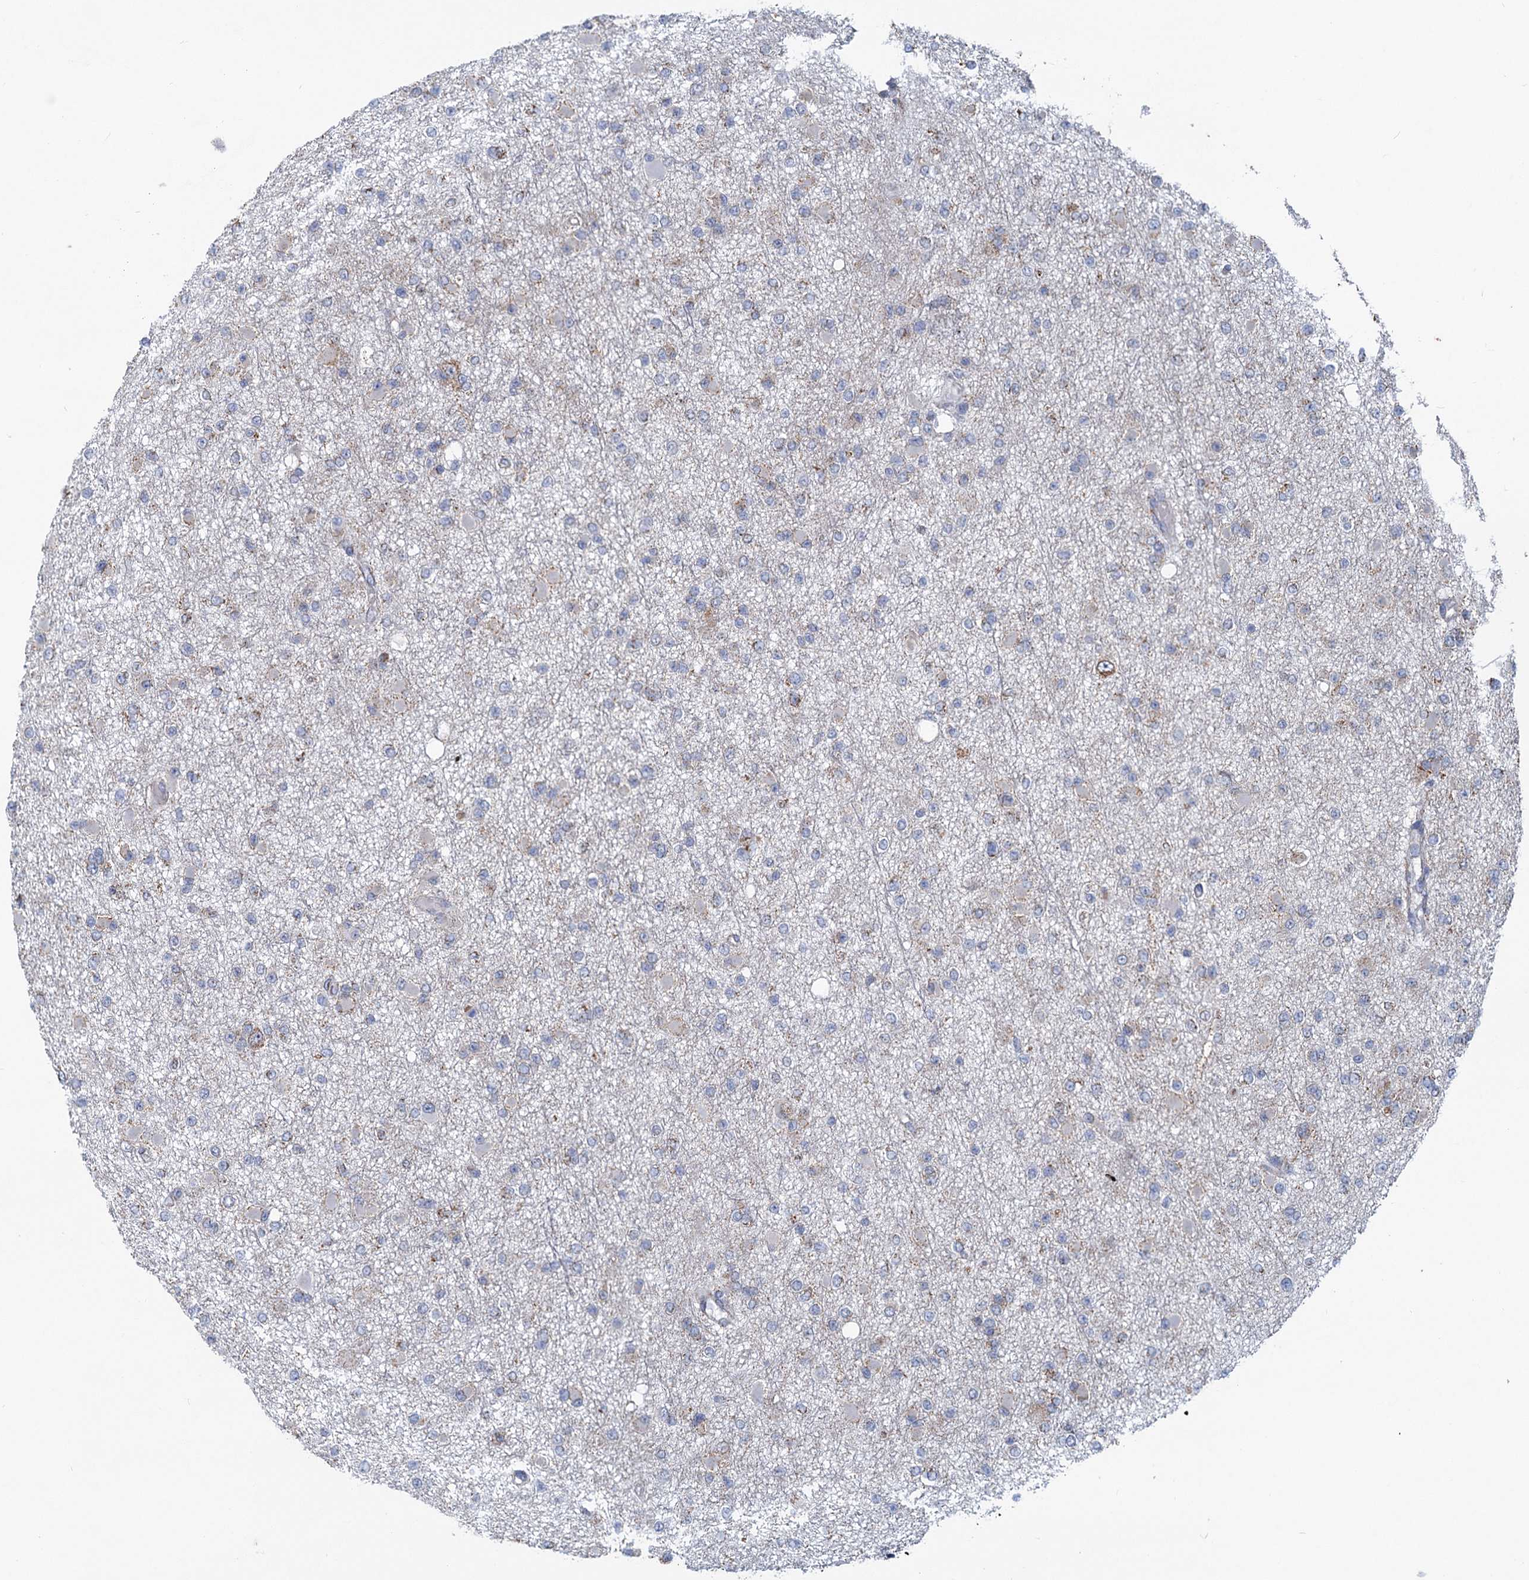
{"staining": {"intensity": "negative", "quantity": "none", "location": "none"}, "tissue": "glioma", "cell_type": "Tumor cells", "image_type": "cancer", "snomed": [{"axis": "morphology", "description": "Glioma, malignant, Low grade"}, {"axis": "topography", "description": "Brain"}], "caption": "A high-resolution image shows immunohistochemistry (IHC) staining of glioma, which displays no significant positivity in tumor cells.", "gene": "NDUFC2", "patient": {"sex": "female", "age": 22}}